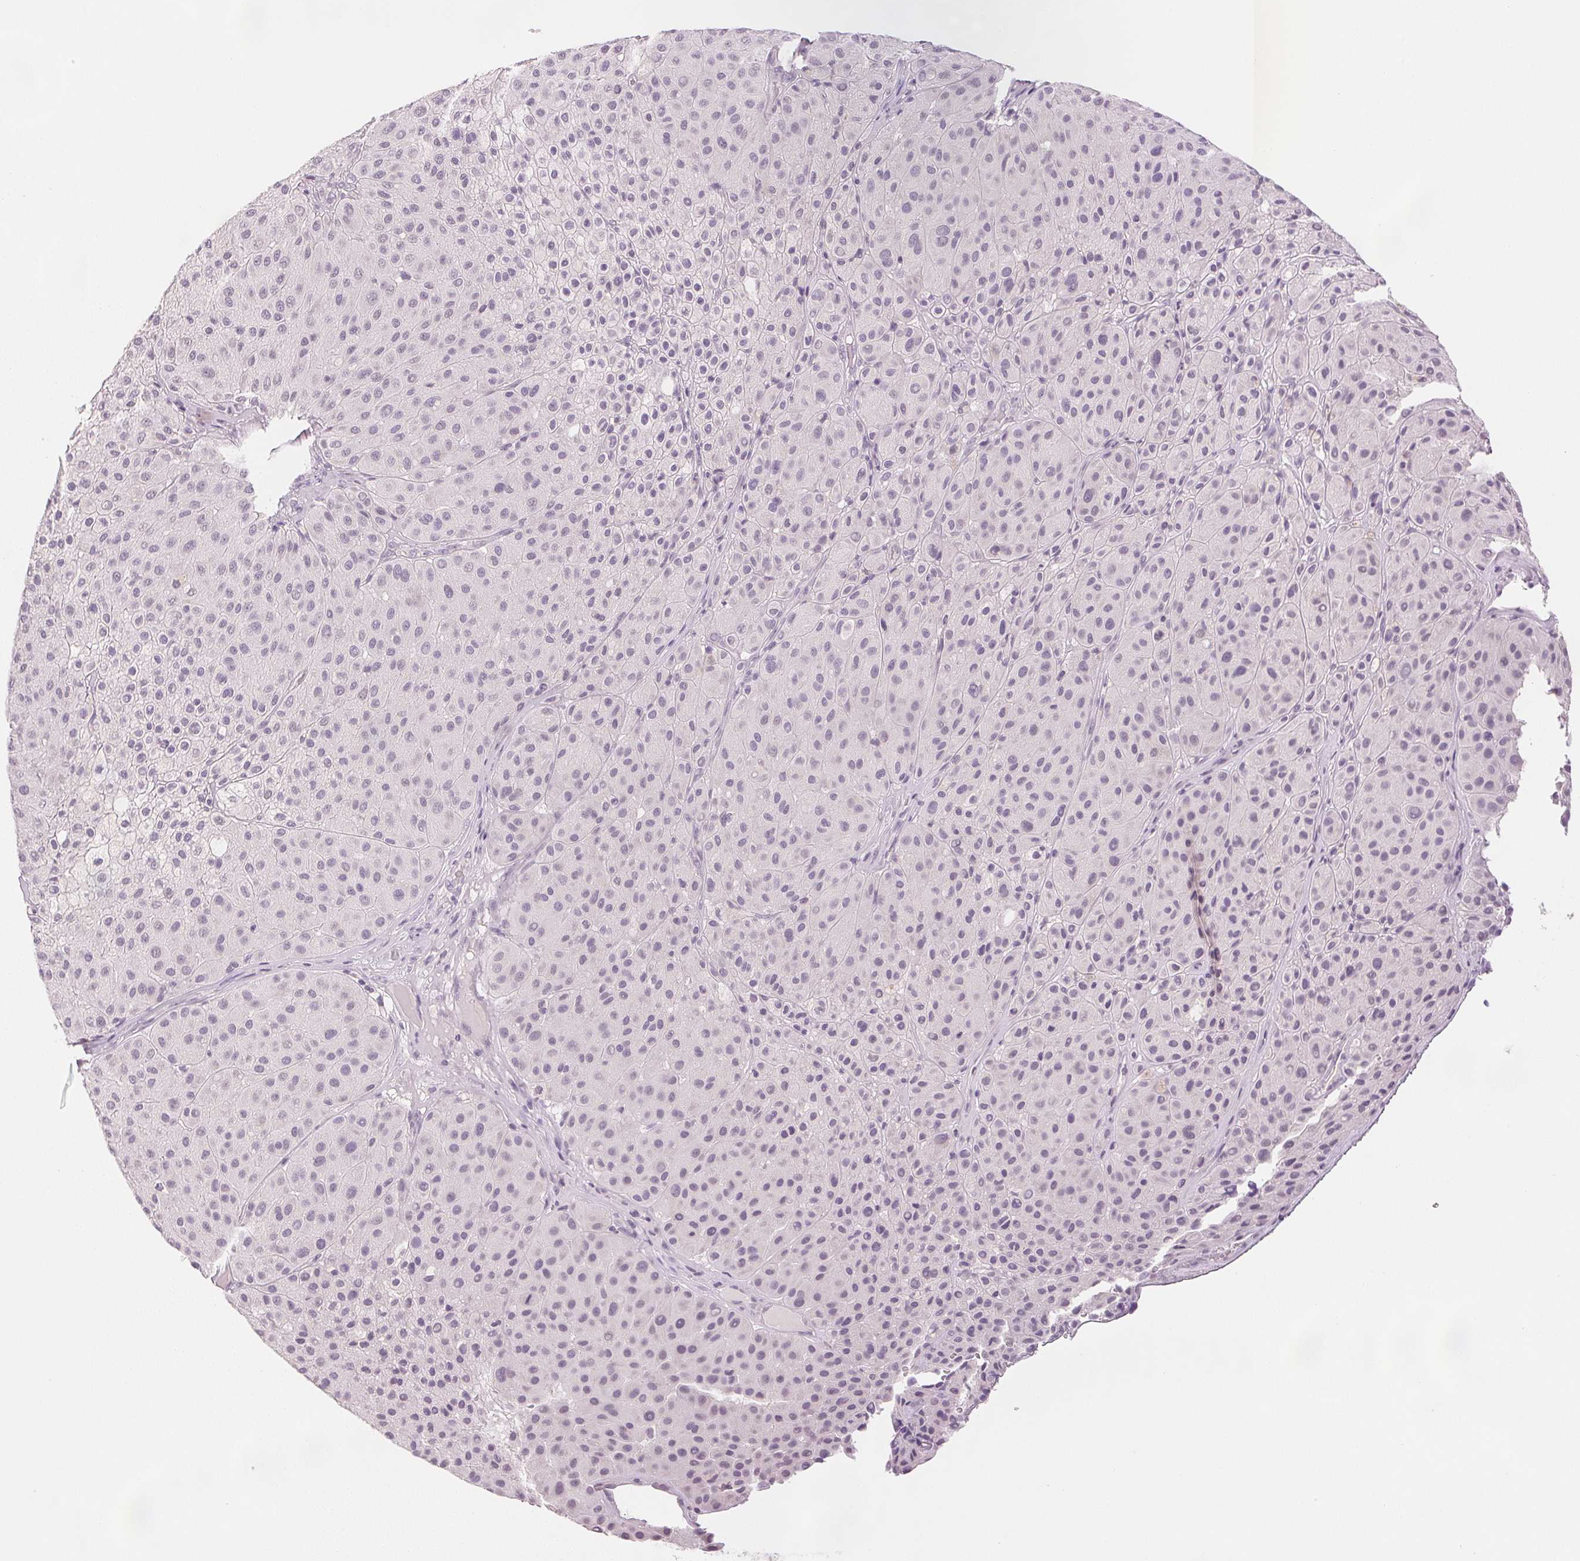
{"staining": {"intensity": "negative", "quantity": "none", "location": "none"}, "tissue": "melanoma", "cell_type": "Tumor cells", "image_type": "cancer", "snomed": [{"axis": "morphology", "description": "Malignant melanoma, Metastatic site"}, {"axis": "topography", "description": "Smooth muscle"}], "caption": "Malignant melanoma (metastatic site) was stained to show a protein in brown. There is no significant staining in tumor cells.", "gene": "SCGN", "patient": {"sex": "male", "age": 41}}